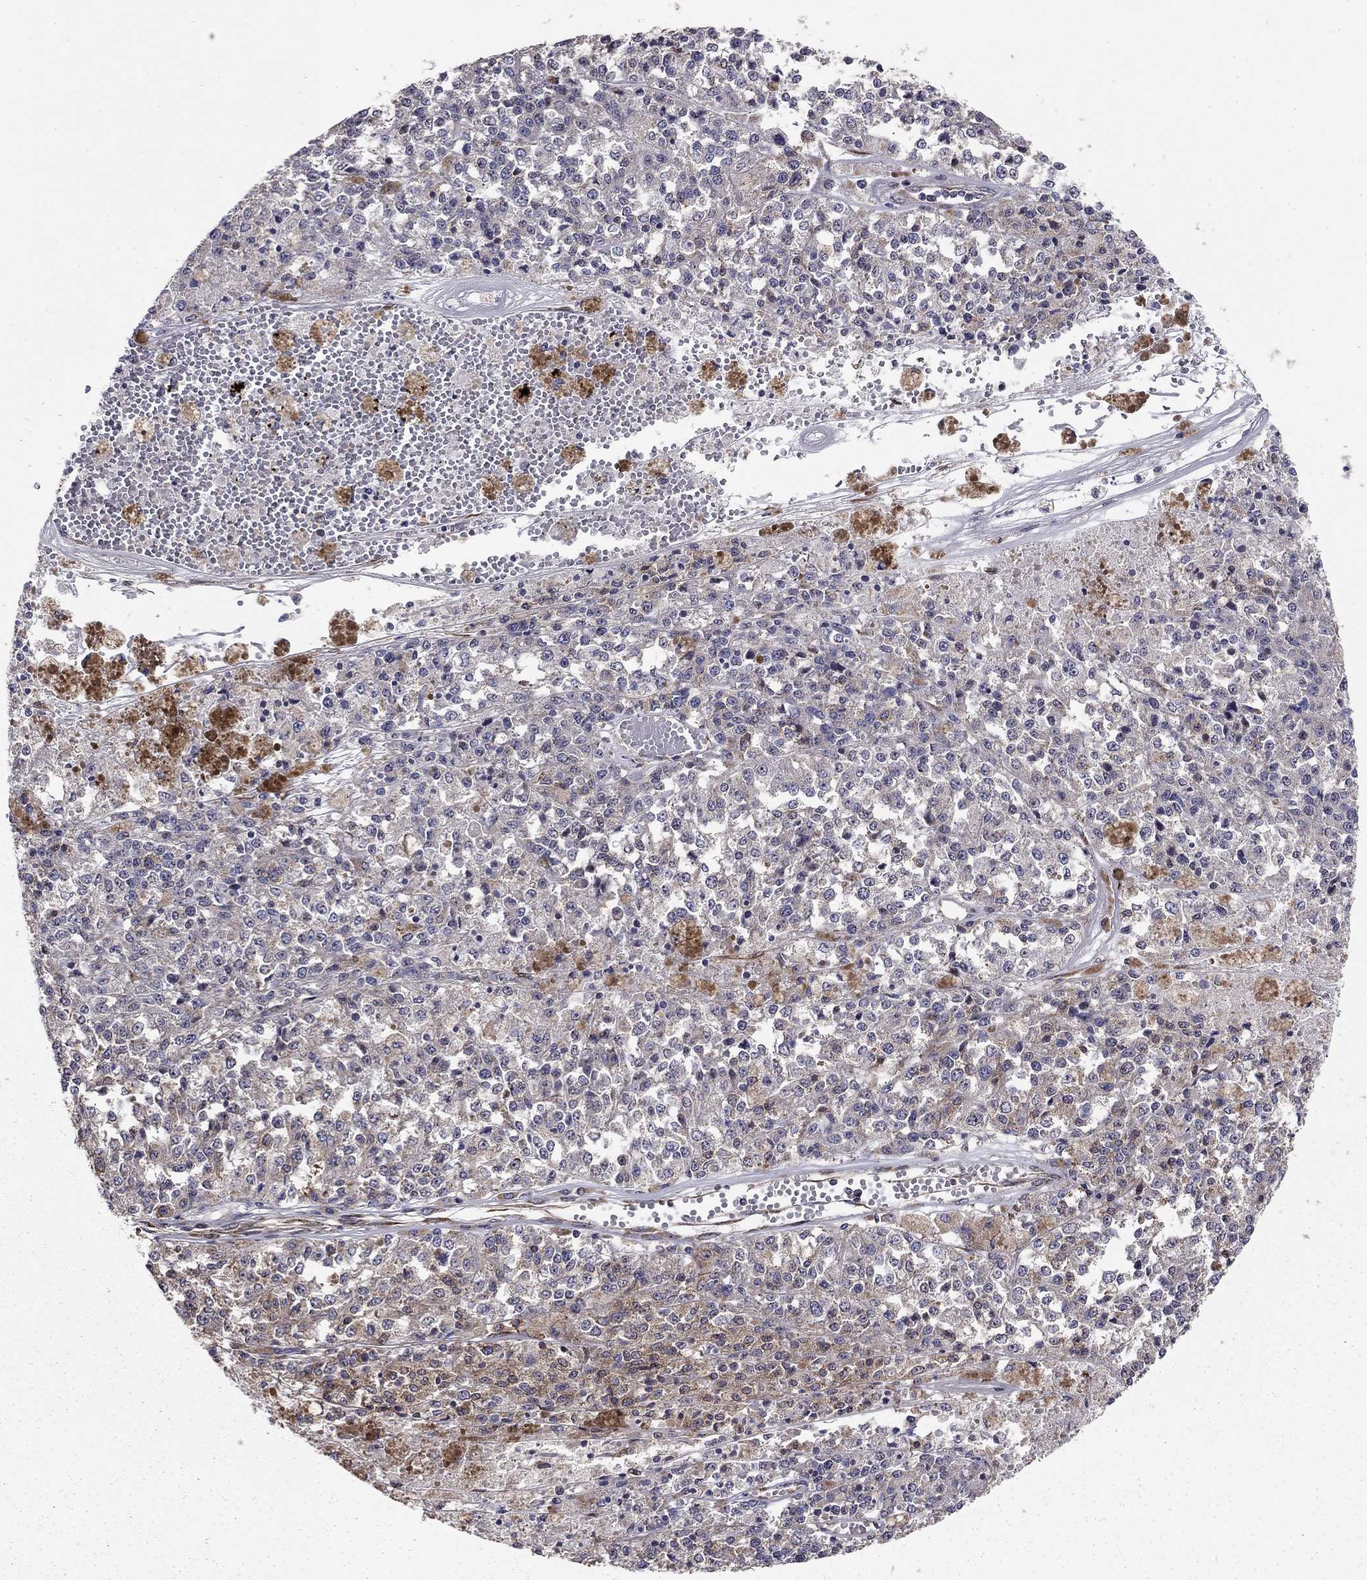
{"staining": {"intensity": "negative", "quantity": "none", "location": "none"}, "tissue": "melanoma", "cell_type": "Tumor cells", "image_type": "cancer", "snomed": [{"axis": "morphology", "description": "Malignant melanoma, Metastatic site"}, {"axis": "topography", "description": "Lymph node"}], "caption": "DAB (3,3'-diaminobenzidine) immunohistochemical staining of human malignant melanoma (metastatic site) exhibits no significant staining in tumor cells. (IHC, brightfield microscopy, high magnification).", "gene": "NKIRAS1", "patient": {"sex": "female", "age": 64}}